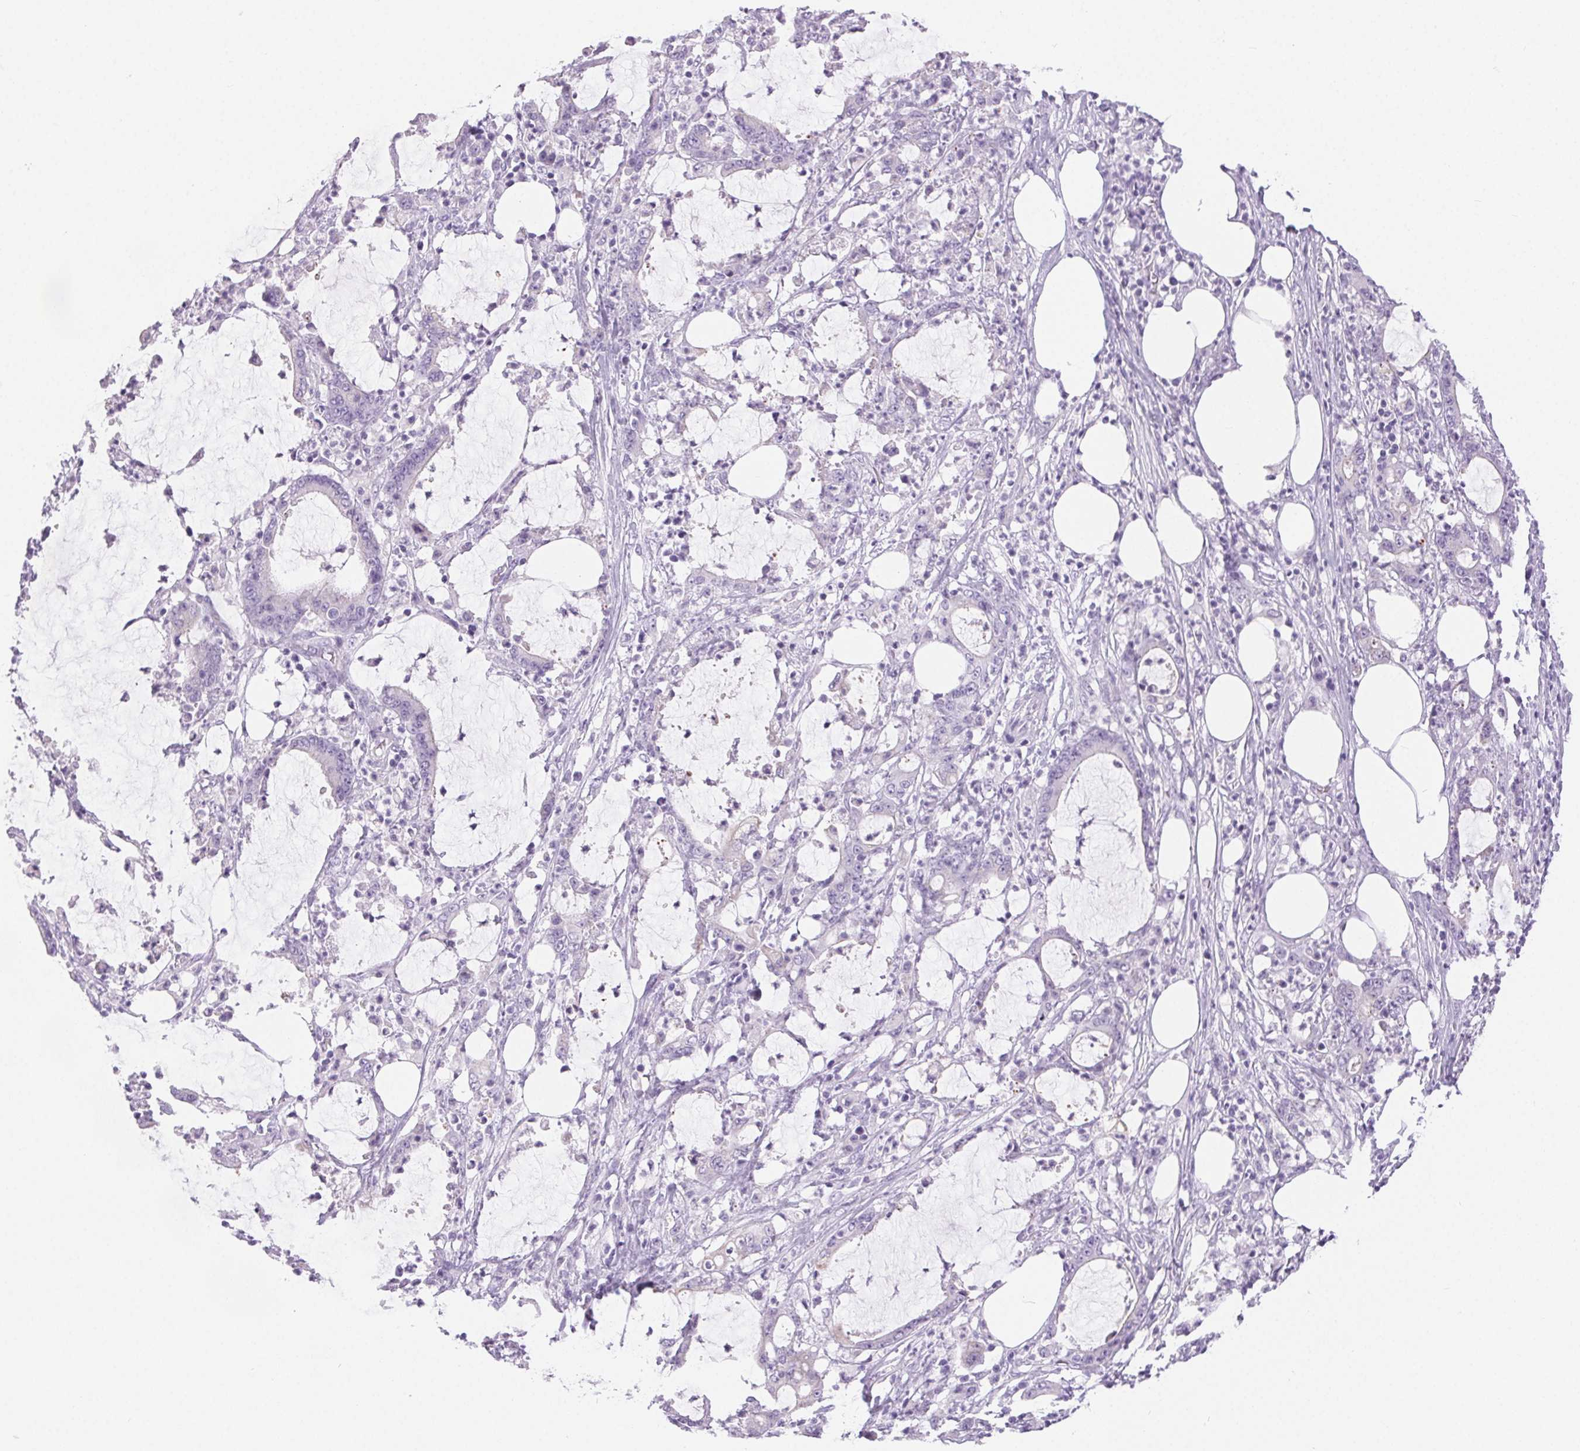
{"staining": {"intensity": "negative", "quantity": "none", "location": "none"}, "tissue": "stomach cancer", "cell_type": "Tumor cells", "image_type": "cancer", "snomed": [{"axis": "morphology", "description": "Adenocarcinoma, NOS"}, {"axis": "topography", "description": "Stomach, upper"}], "caption": "Tumor cells show no significant protein positivity in adenocarcinoma (stomach). (Stains: DAB IHC with hematoxylin counter stain, Microscopy: brightfield microscopy at high magnification).", "gene": "CLDN16", "patient": {"sex": "male", "age": 68}}